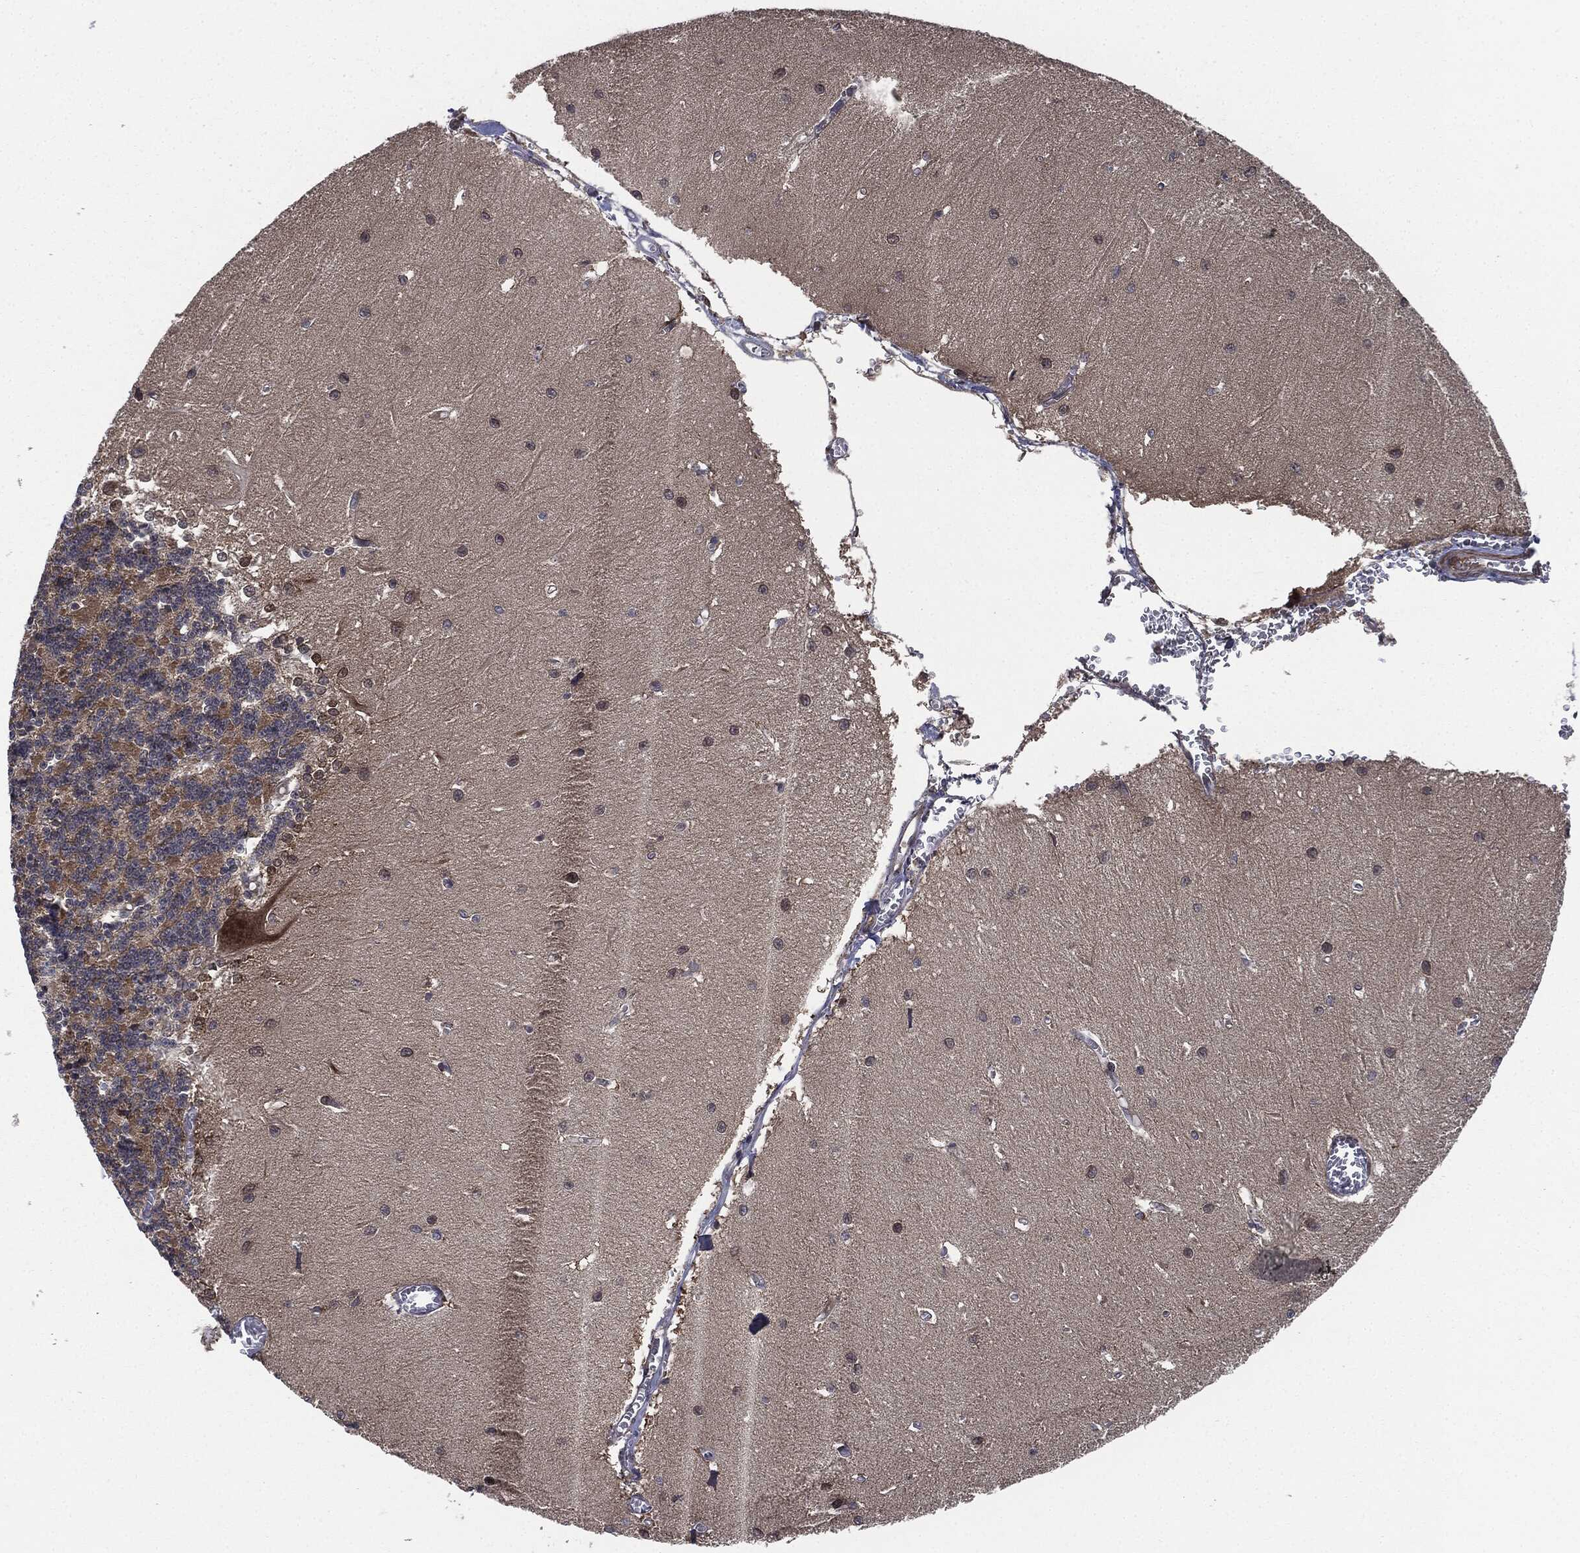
{"staining": {"intensity": "negative", "quantity": "none", "location": "none"}, "tissue": "cerebellum", "cell_type": "Cells in granular layer", "image_type": "normal", "snomed": [{"axis": "morphology", "description": "Normal tissue, NOS"}, {"axis": "topography", "description": "Cerebellum"}], "caption": "DAB immunohistochemical staining of benign cerebellum demonstrates no significant staining in cells in granular layer. The staining was performed using DAB to visualize the protein expression in brown, while the nuclei were stained in blue with hematoxylin (Magnification: 20x).", "gene": "UBR1", "patient": {"sex": "male", "age": 37}}